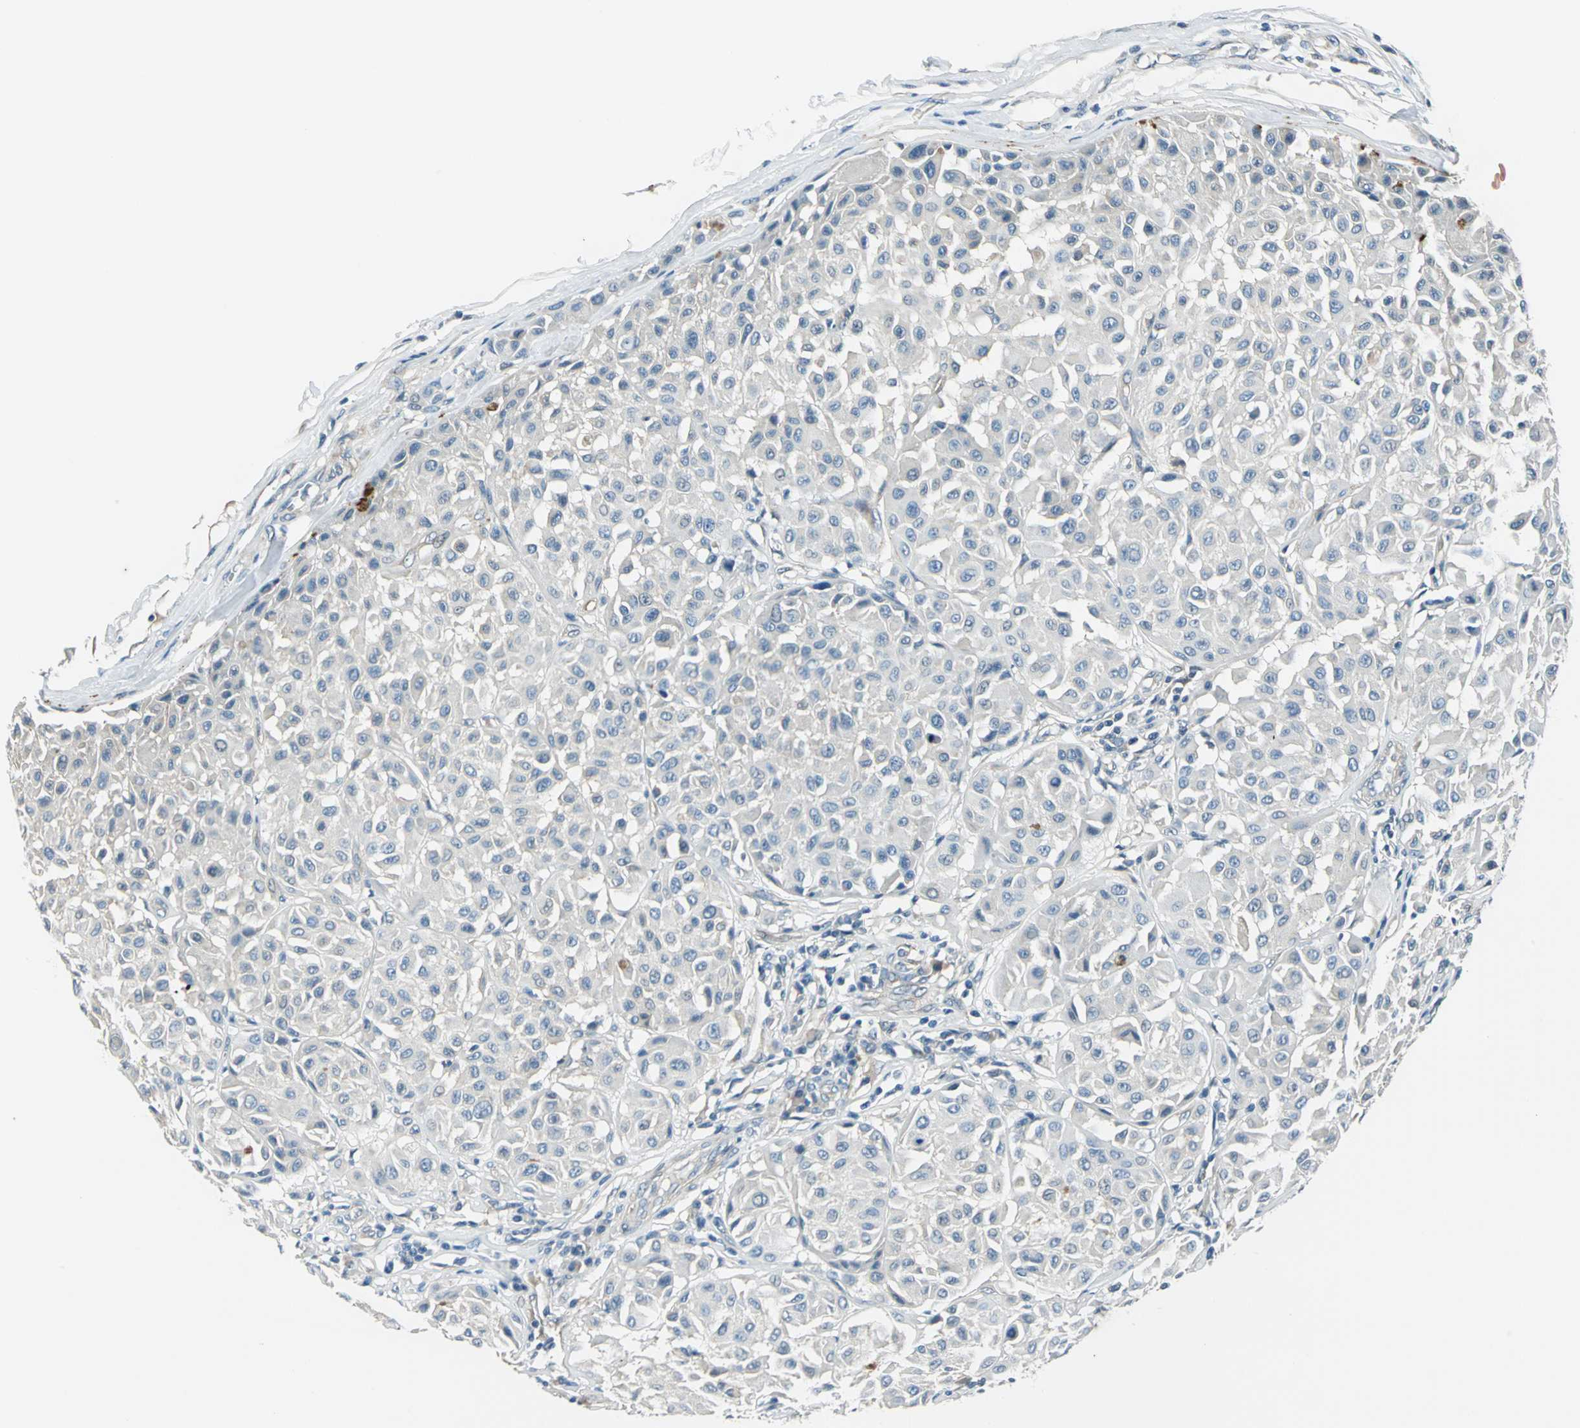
{"staining": {"intensity": "negative", "quantity": "none", "location": "none"}, "tissue": "melanoma", "cell_type": "Tumor cells", "image_type": "cancer", "snomed": [{"axis": "morphology", "description": "Malignant melanoma, Metastatic site"}, {"axis": "topography", "description": "Soft tissue"}], "caption": "Melanoma was stained to show a protein in brown. There is no significant staining in tumor cells.", "gene": "CDC42EP1", "patient": {"sex": "male", "age": 41}}